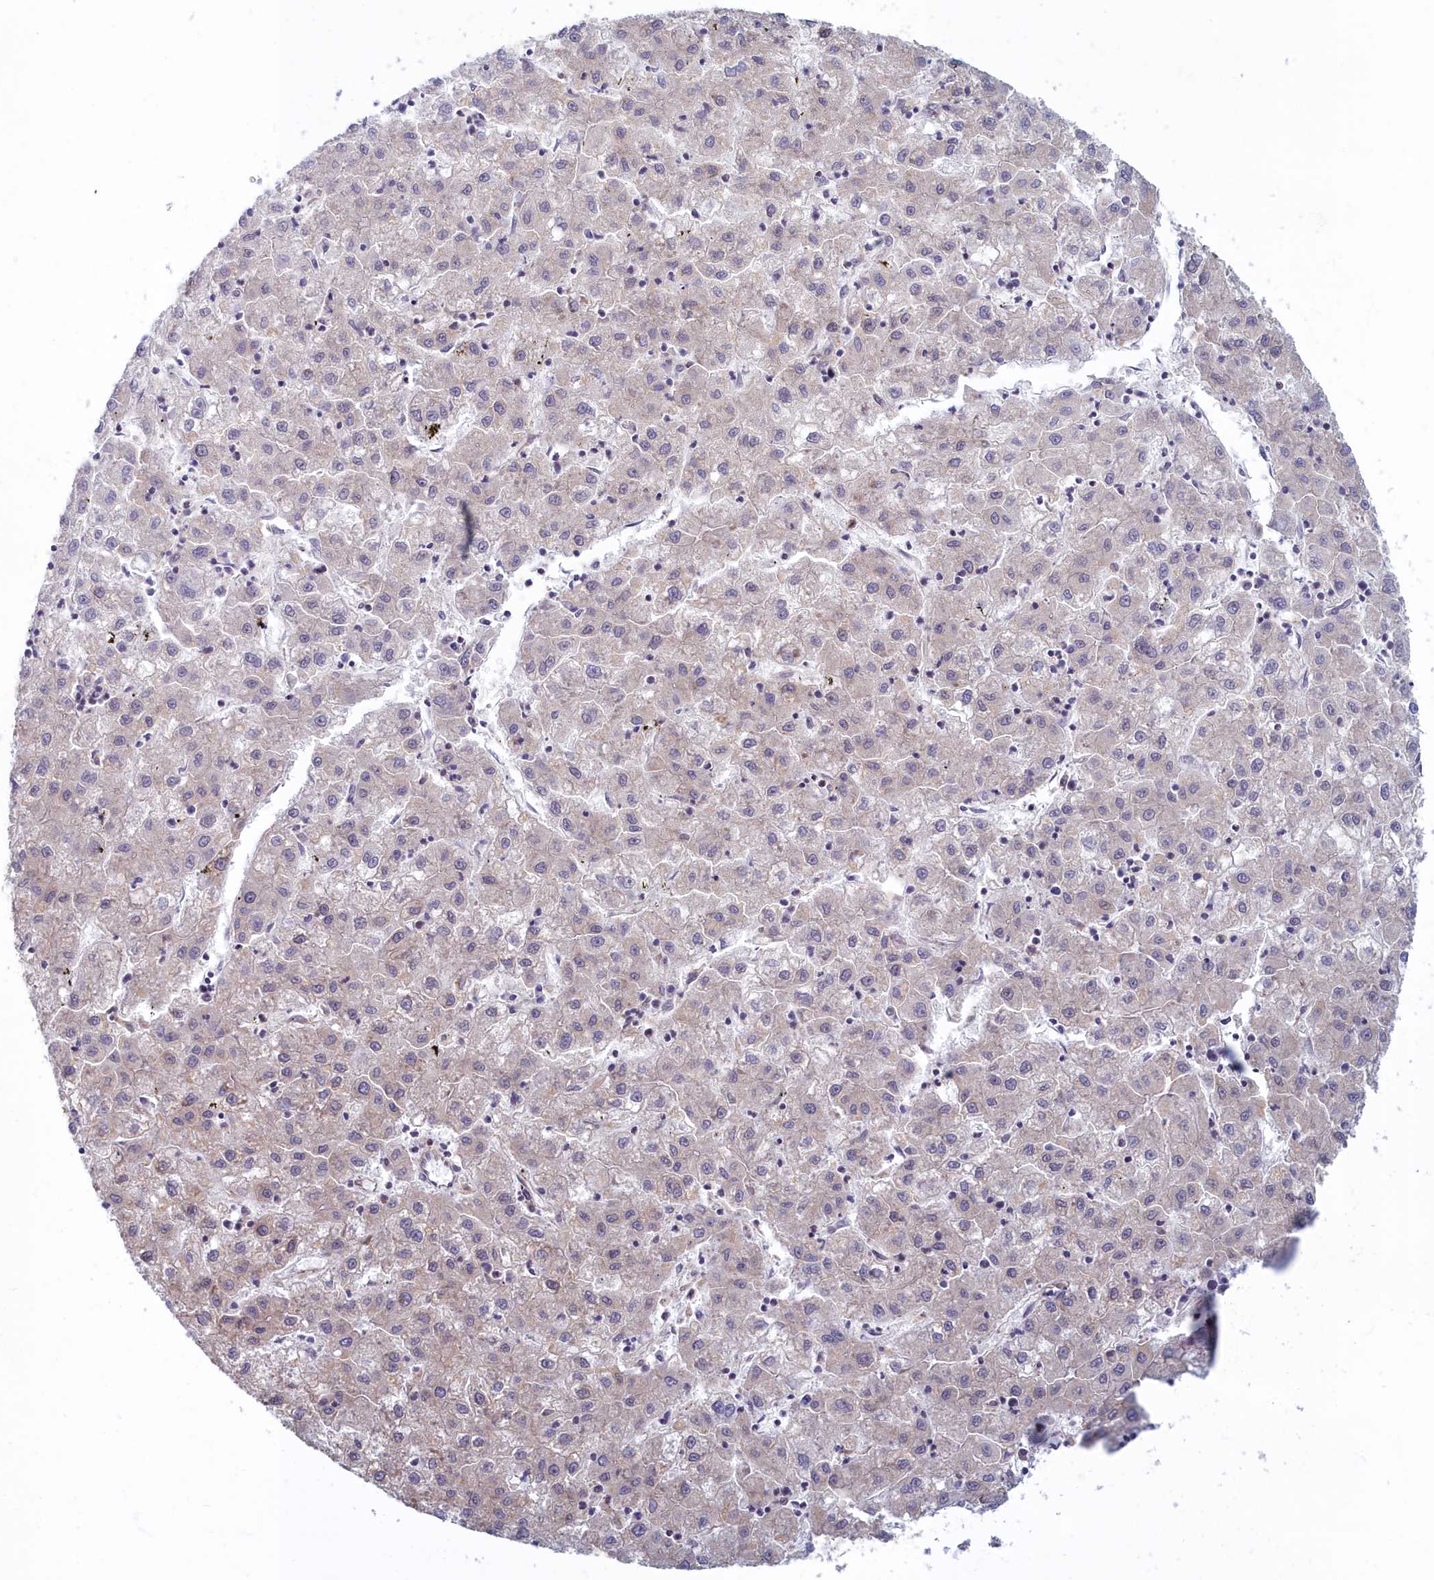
{"staining": {"intensity": "negative", "quantity": "none", "location": "none"}, "tissue": "liver cancer", "cell_type": "Tumor cells", "image_type": "cancer", "snomed": [{"axis": "morphology", "description": "Carcinoma, Hepatocellular, NOS"}, {"axis": "topography", "description": "Liver"}], "caption": "The immunohistochemistry (IHC) photomicrograph has no significant staining in tumor cells of liver cancer (hepatocellular carcinoma) tissue.", "gene": "MAK16", "patient": {"sex": "male", "age": 72}}